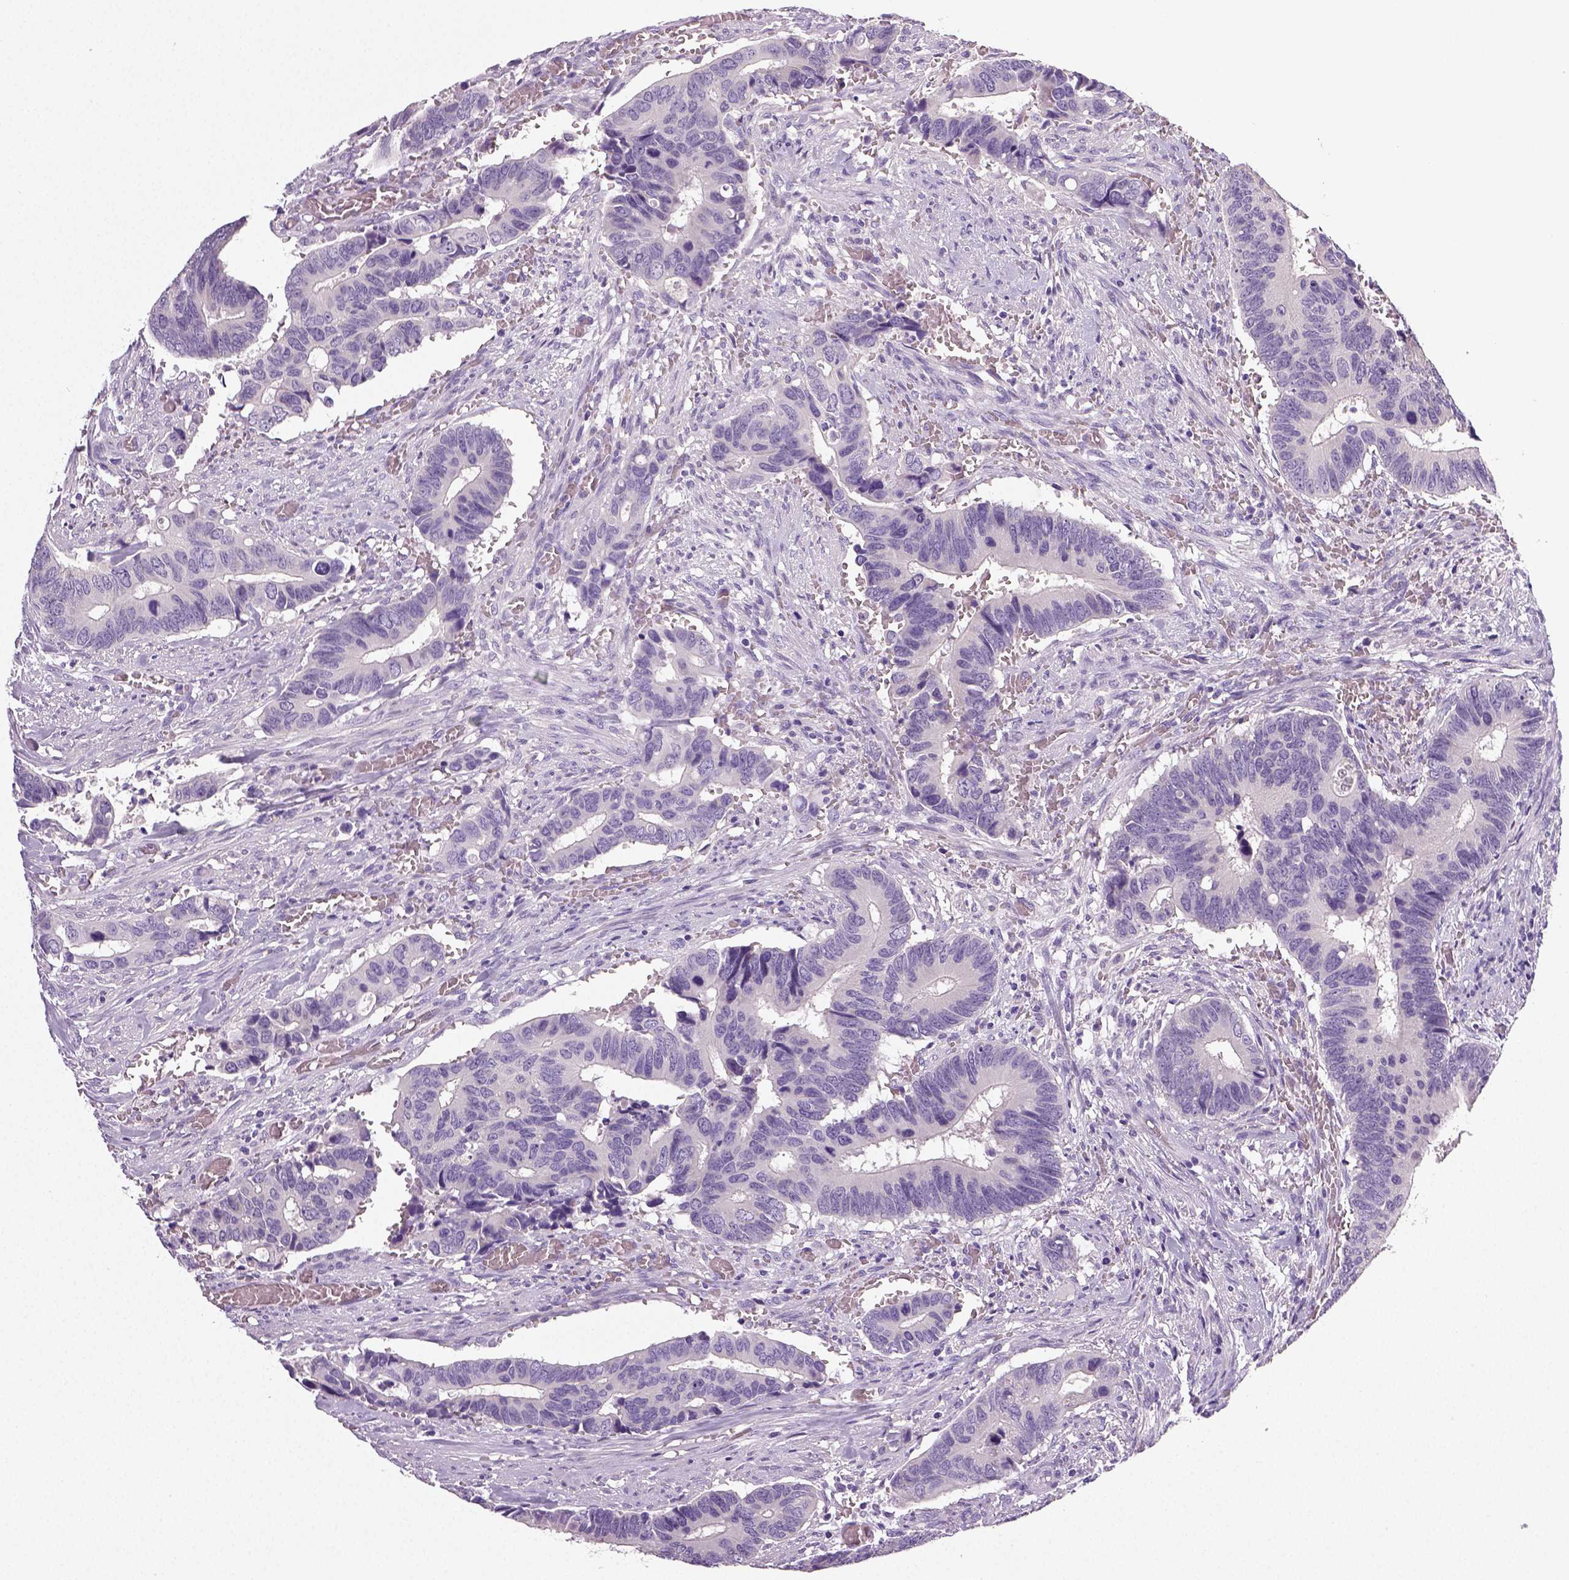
{"staining": {"intensity": "negative", "quantity": "none", "location": "none"}, "tissue": "colorectal cancer", "cell_type": "Tumor cells", "image_type": "cancer", "snomed": [{"axis": "morphology", "description": "Adenocarcinoma, NOS"}, {"axis": "topography", "description": "Colon"}], "caption": "Protein analysis of colorectal cancer (adenocarcinoma) displays no significant positivity in tumor cells.", "gene": "NECAB2", "patient": {"sex": "male", "age": 49}}